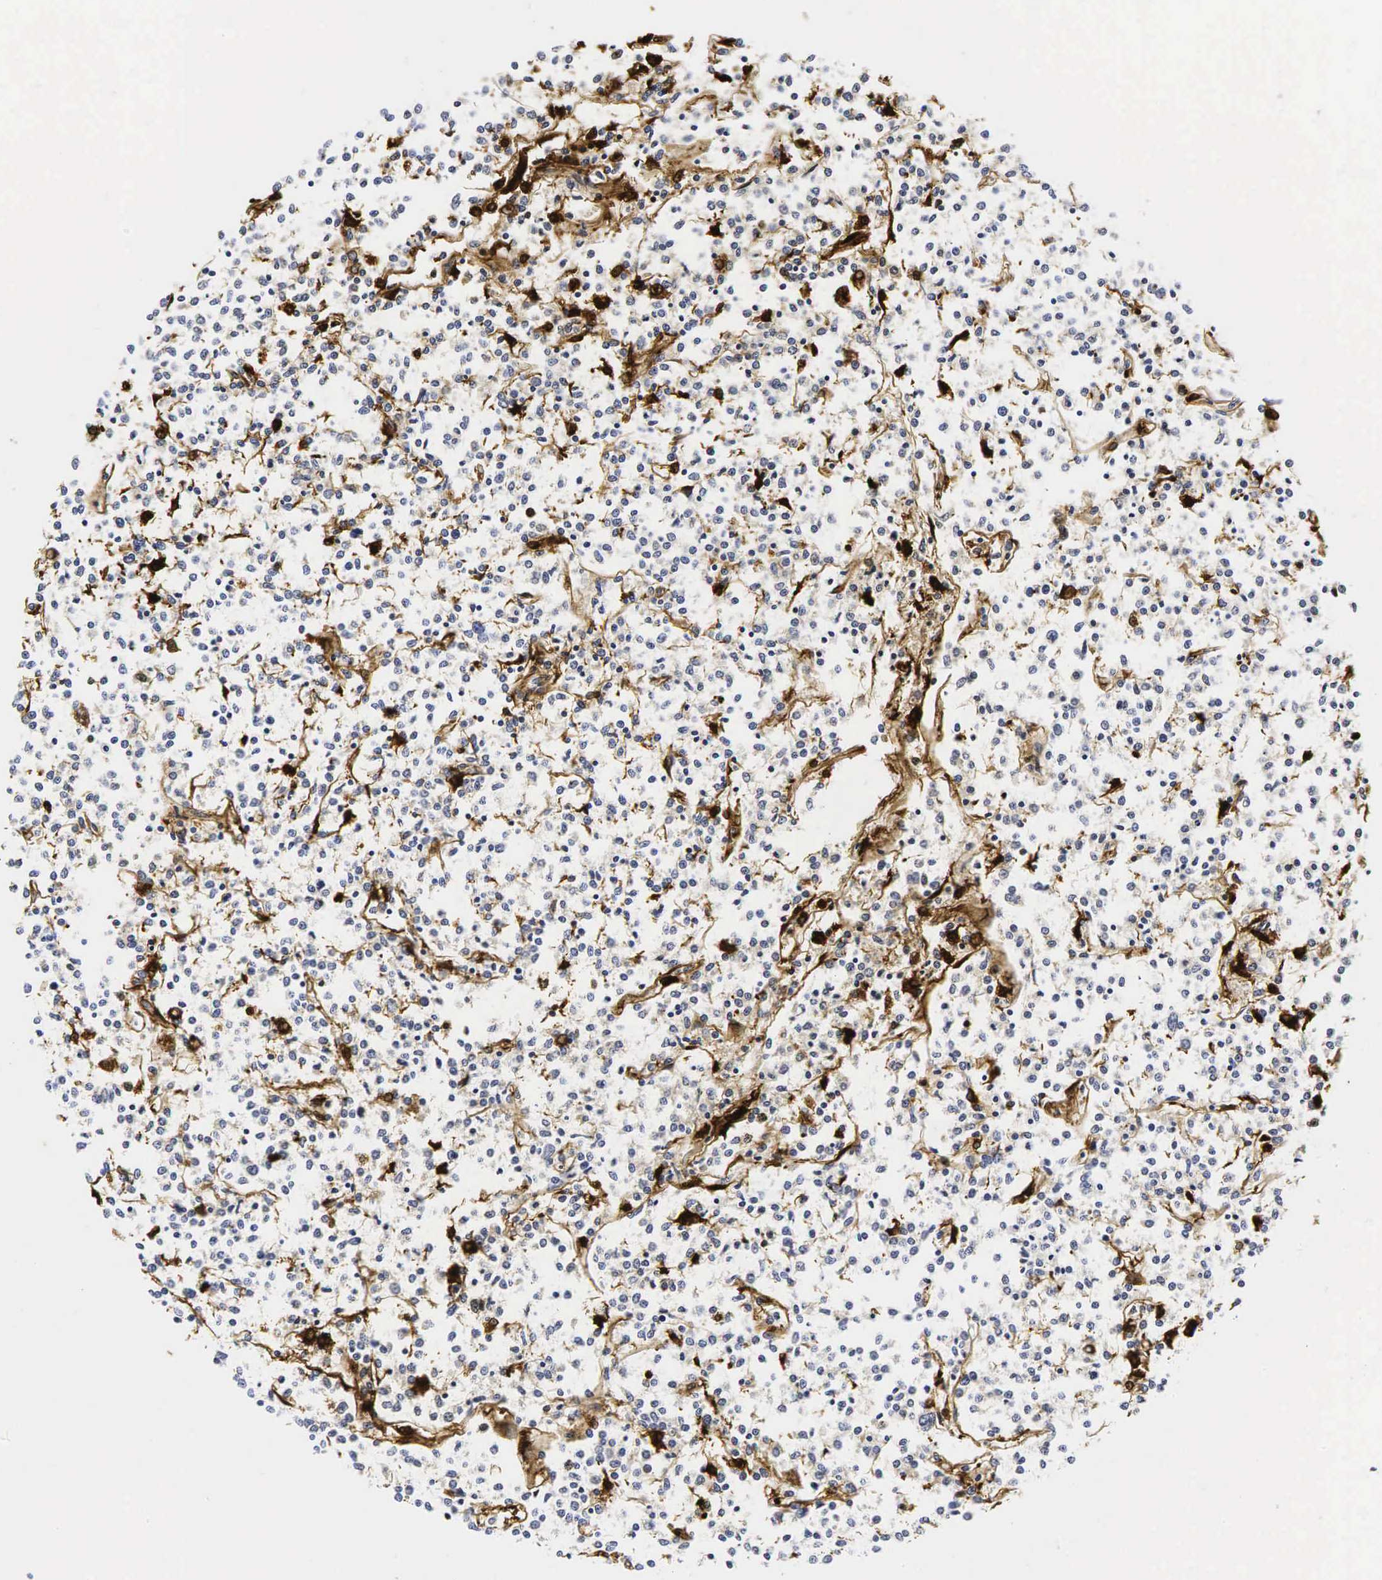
{"staining": {"intensity": "negative", "quantity": "none", "location": "none"}, "tissue": "lymphoma", "cell_type": "Tumor cells", "image_type": "cancer", "snomed": [{"axis": "morphology", "description": "Malignant lymphoma, non-Hodgkin's type, Low grade"}, {"axis": "topography", "description": "Small intestine"}], "caption": "Immunohistochemistry (IHC) histopathology image of neoplastic tissue: low-grade malignant lymphoma, non-Hodgkin's type stained with DAB (3,3'-diaminobenzidine) demonstrates no significant protein positivity in tumor cells.", "gene": "LYZ", "patient": {"sex": "female", "age": 59}}